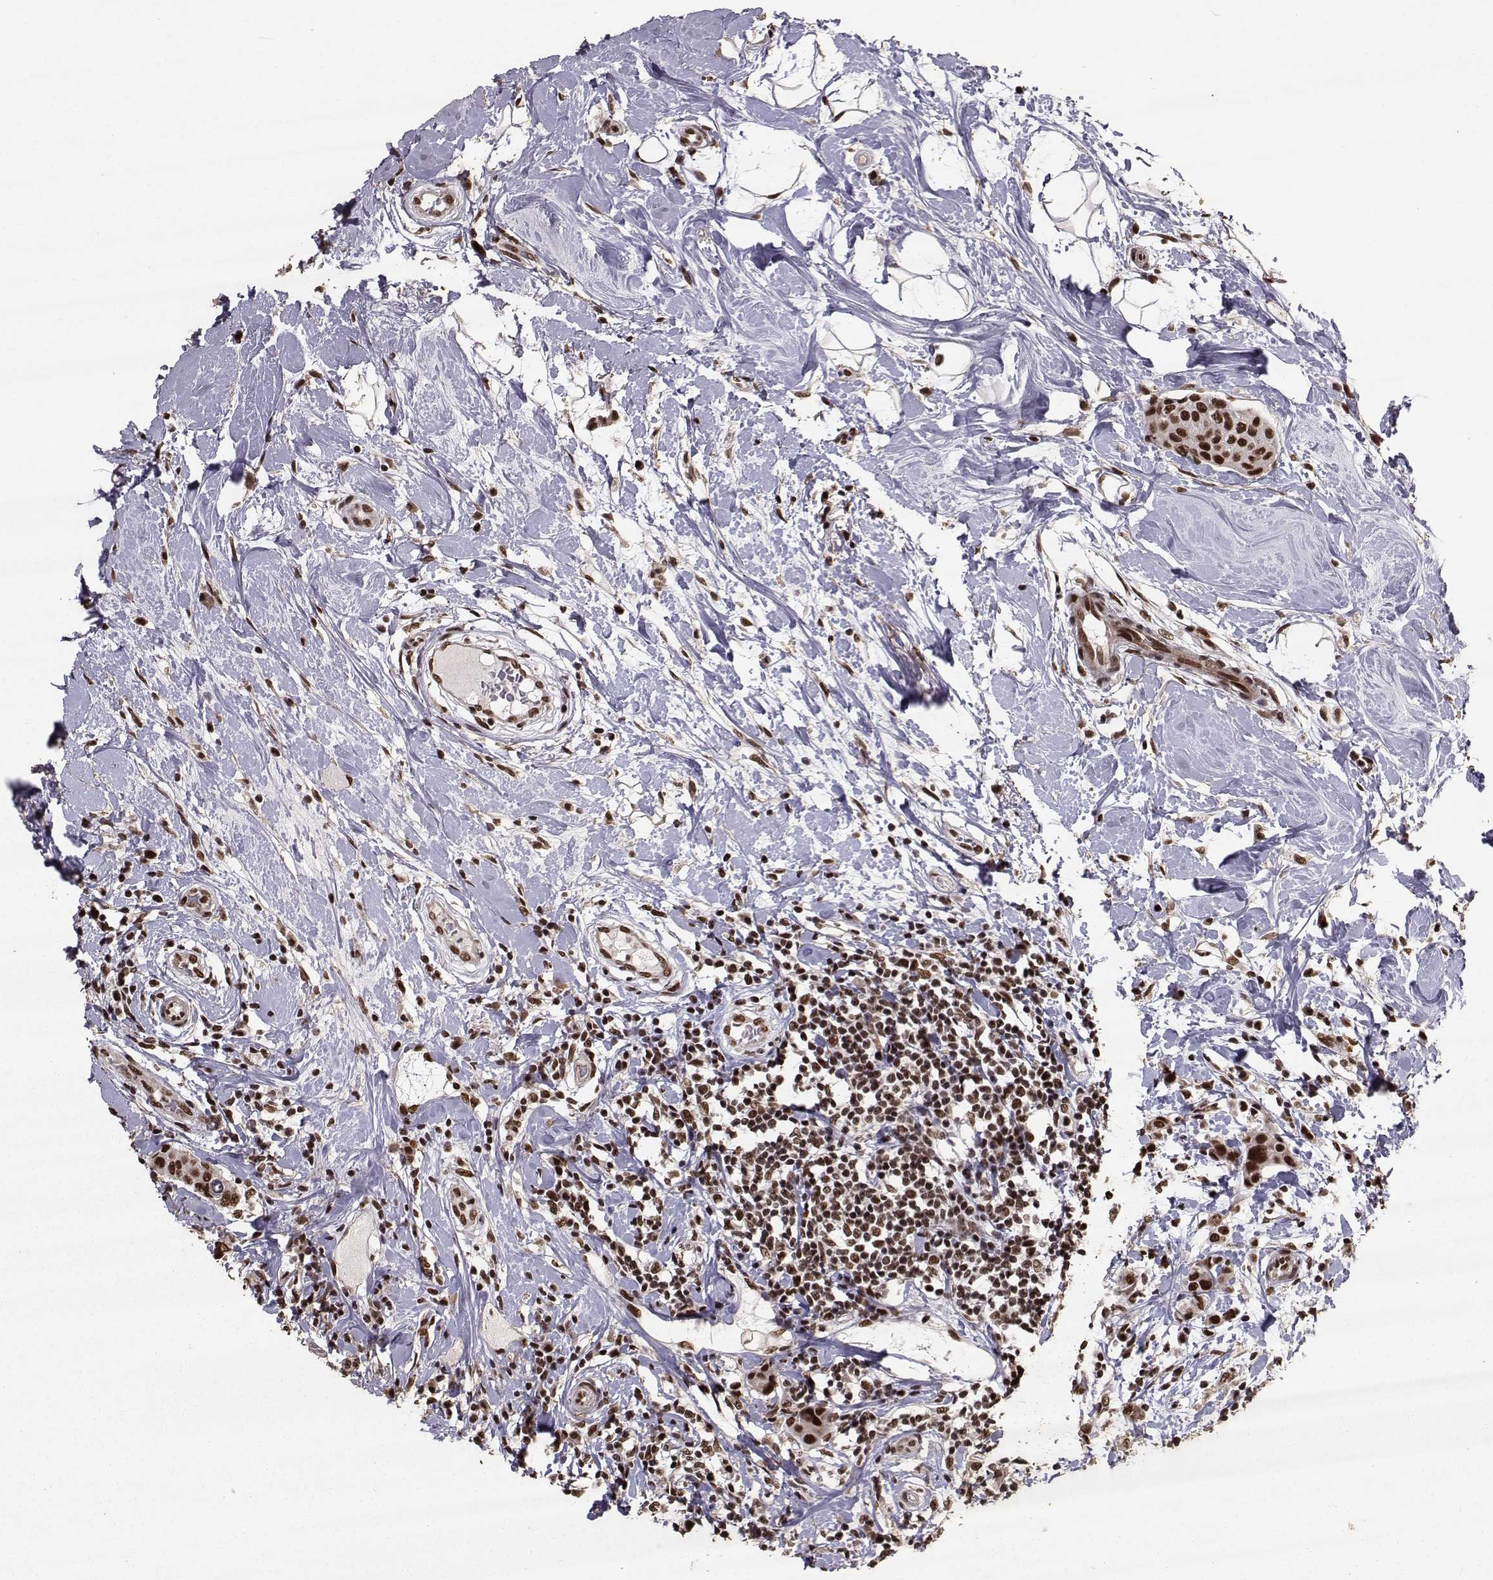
{"staining": {"intensity": "strong", "quantity": ">75%", "location": "cytoplasmic/membranous,nuclear"}, "tissue": "breast cancer", "cell_type": "Tumor cells", "image_type": "cancer", "snomed": [{"axis": "morphology", "description": "Duct carcinoma"}, {"axis": "topography", "description": "Breast"}], "caption": "DAB immunohistochemical staining of breast cancer (infiltrating ductal carcinoma) displays strong cytoplasmic/membranous and nuclear protein positivity in about >75% of tumor cells. (Brightfield microscopy of DAB IHC at high magnification).", "gene": "SF1", "patient": {"sex": "female", "age": 27}}